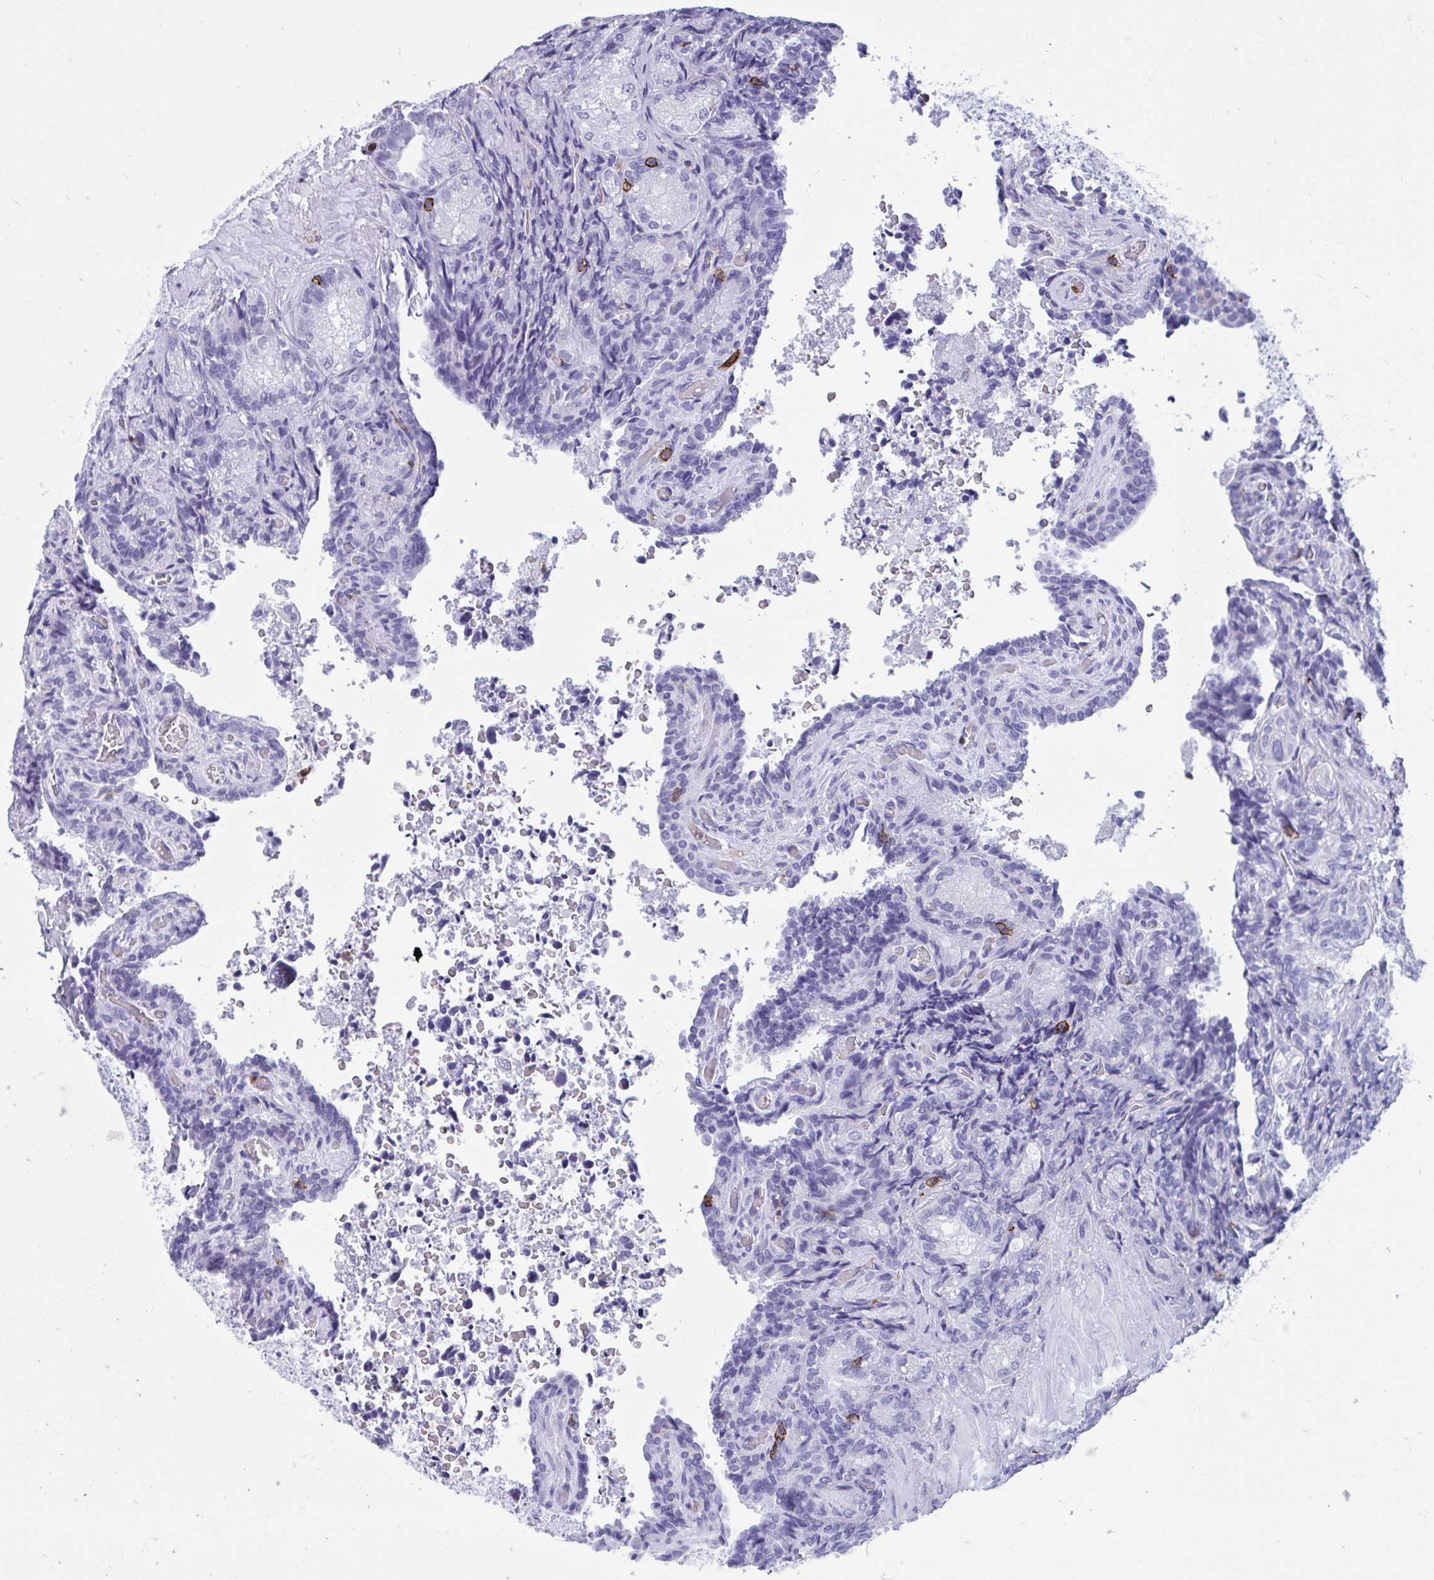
{"staining": {"intensity": "negative", "quantity": "none", "location": "none"}, "tissue": "seminal vesicle", "cell_type": "Glandular cells", "image_type": "normal", "snomed": [{"axis": "morphology", "description": "Normal tissue, NOS"}, {"axis": "topography", "description": "Seminal veicle"}], "caption": "A high-resolution histopathology image shows IHC staining of benign seminal vesicle, which reveals no significant expression in glandular cells.", "gene": "SPN", "patient": {"sex": "male", "age": 68}}